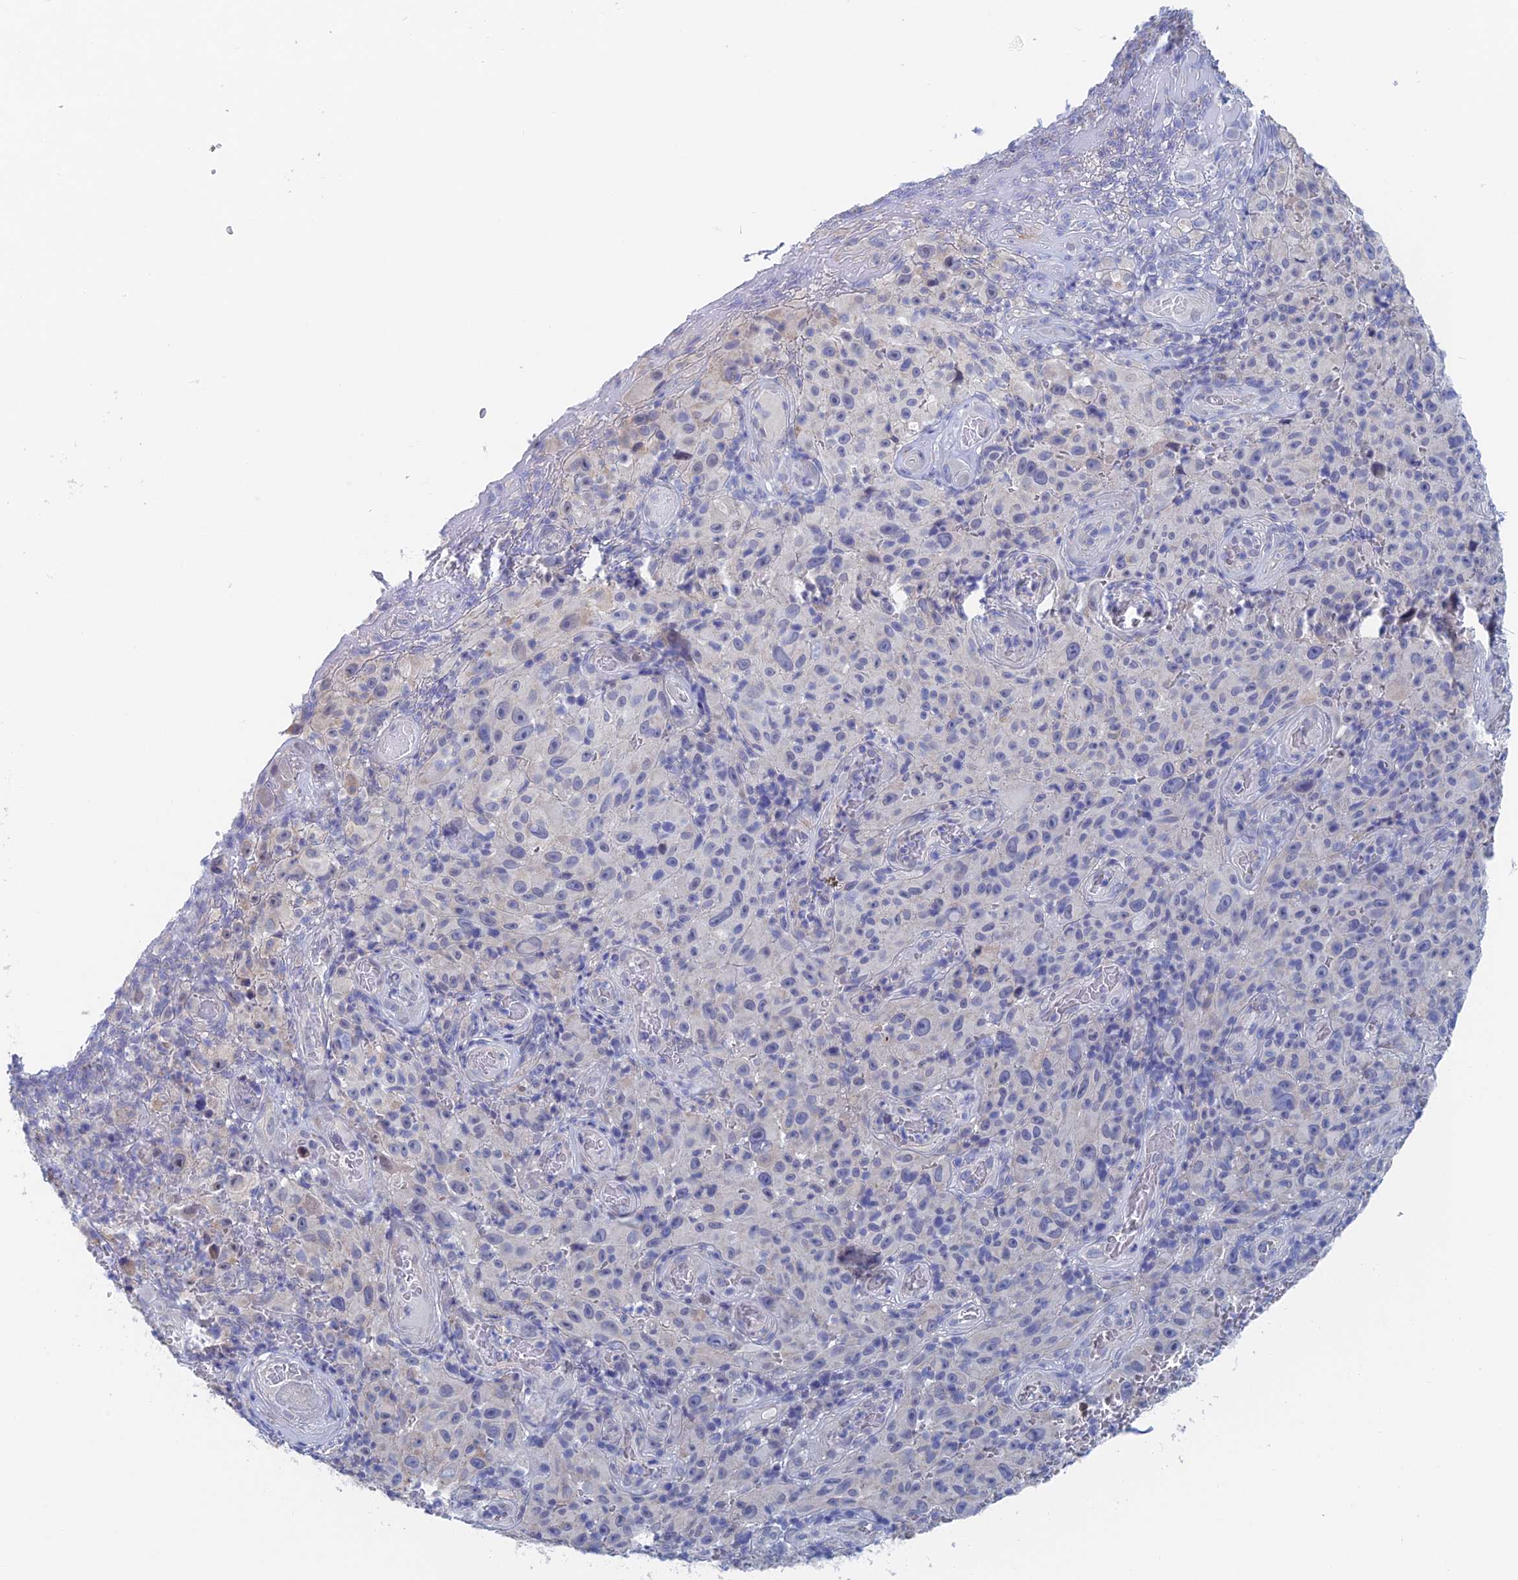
{"staining": {"intensity": "negative", "quantity": "none", "location": "none"}, "tissue": "melanoma", "cell_type": "Tumor cells", "image_type": "cancer", "snomed": [{"axis": "morphology", "description": "Malignant melanoma, NOS"}, {"axis": "topography", "description": "Skin"}], "caption": "Immunohistochemistry (IHC) micrograph of human malignant melanoma stained for a protein (brown), which exhibits no expression in tumor cells.", "gene": "GMNC", "patient": {"sex": "female", "age": 82}}